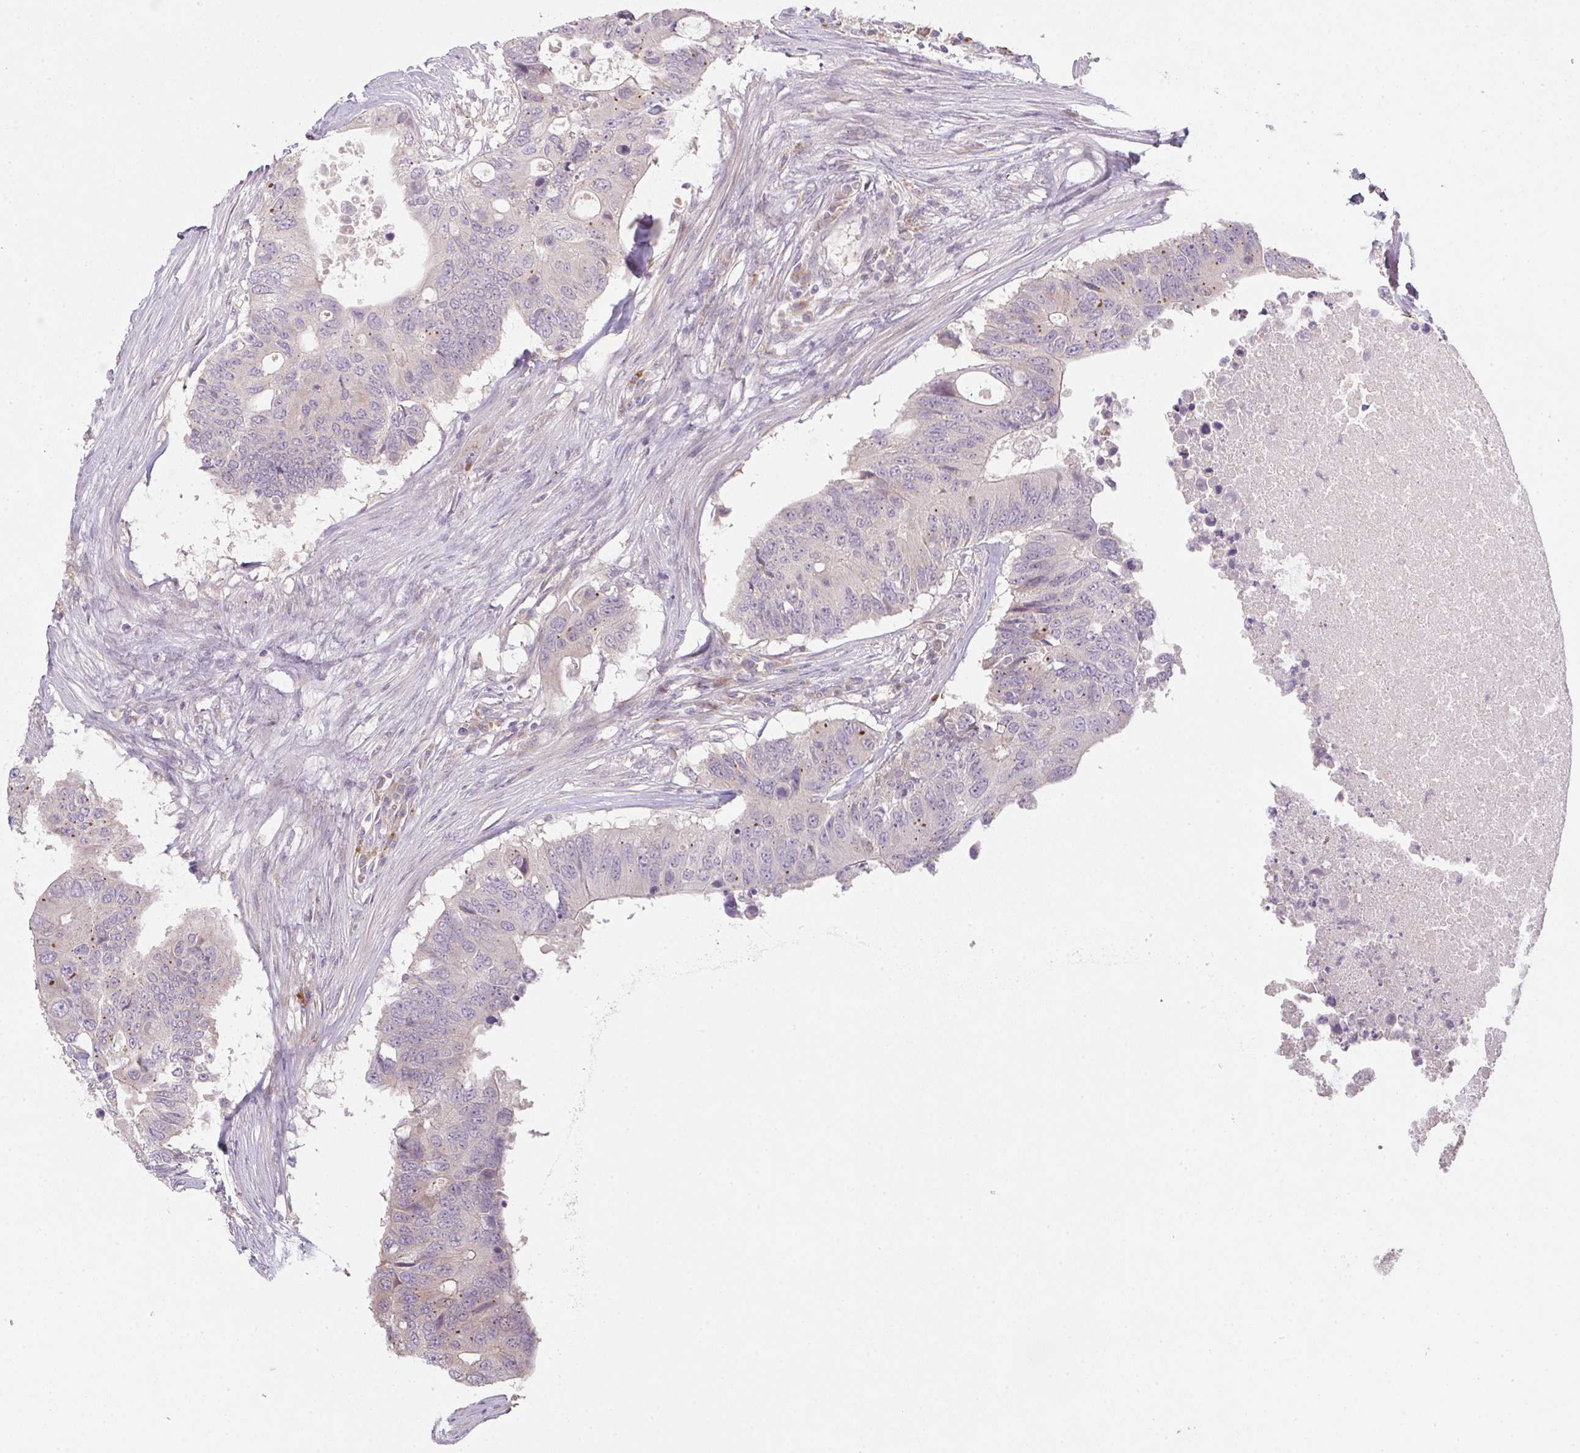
{"staining": {"intensity": "negative", "quantity": "none", "location": "none"}, "tissue": "colorectal cancer", "cell_type": "Tumor cells", "image_type": "cancer", "snomed": [{"axis": "morphology", "description": "Adenocarcinoma, NOS"}, {"axis": "topography", "description": "Colon"}], "caption": "IHC of colorectal cancer displays no expression in tumor cells. (DAB immunohistochemistry (IHC) visualized using brightfield microscopy, high magnification).", "gene": "TMEM237", "patient": {"sex": "male", "age": 71}}